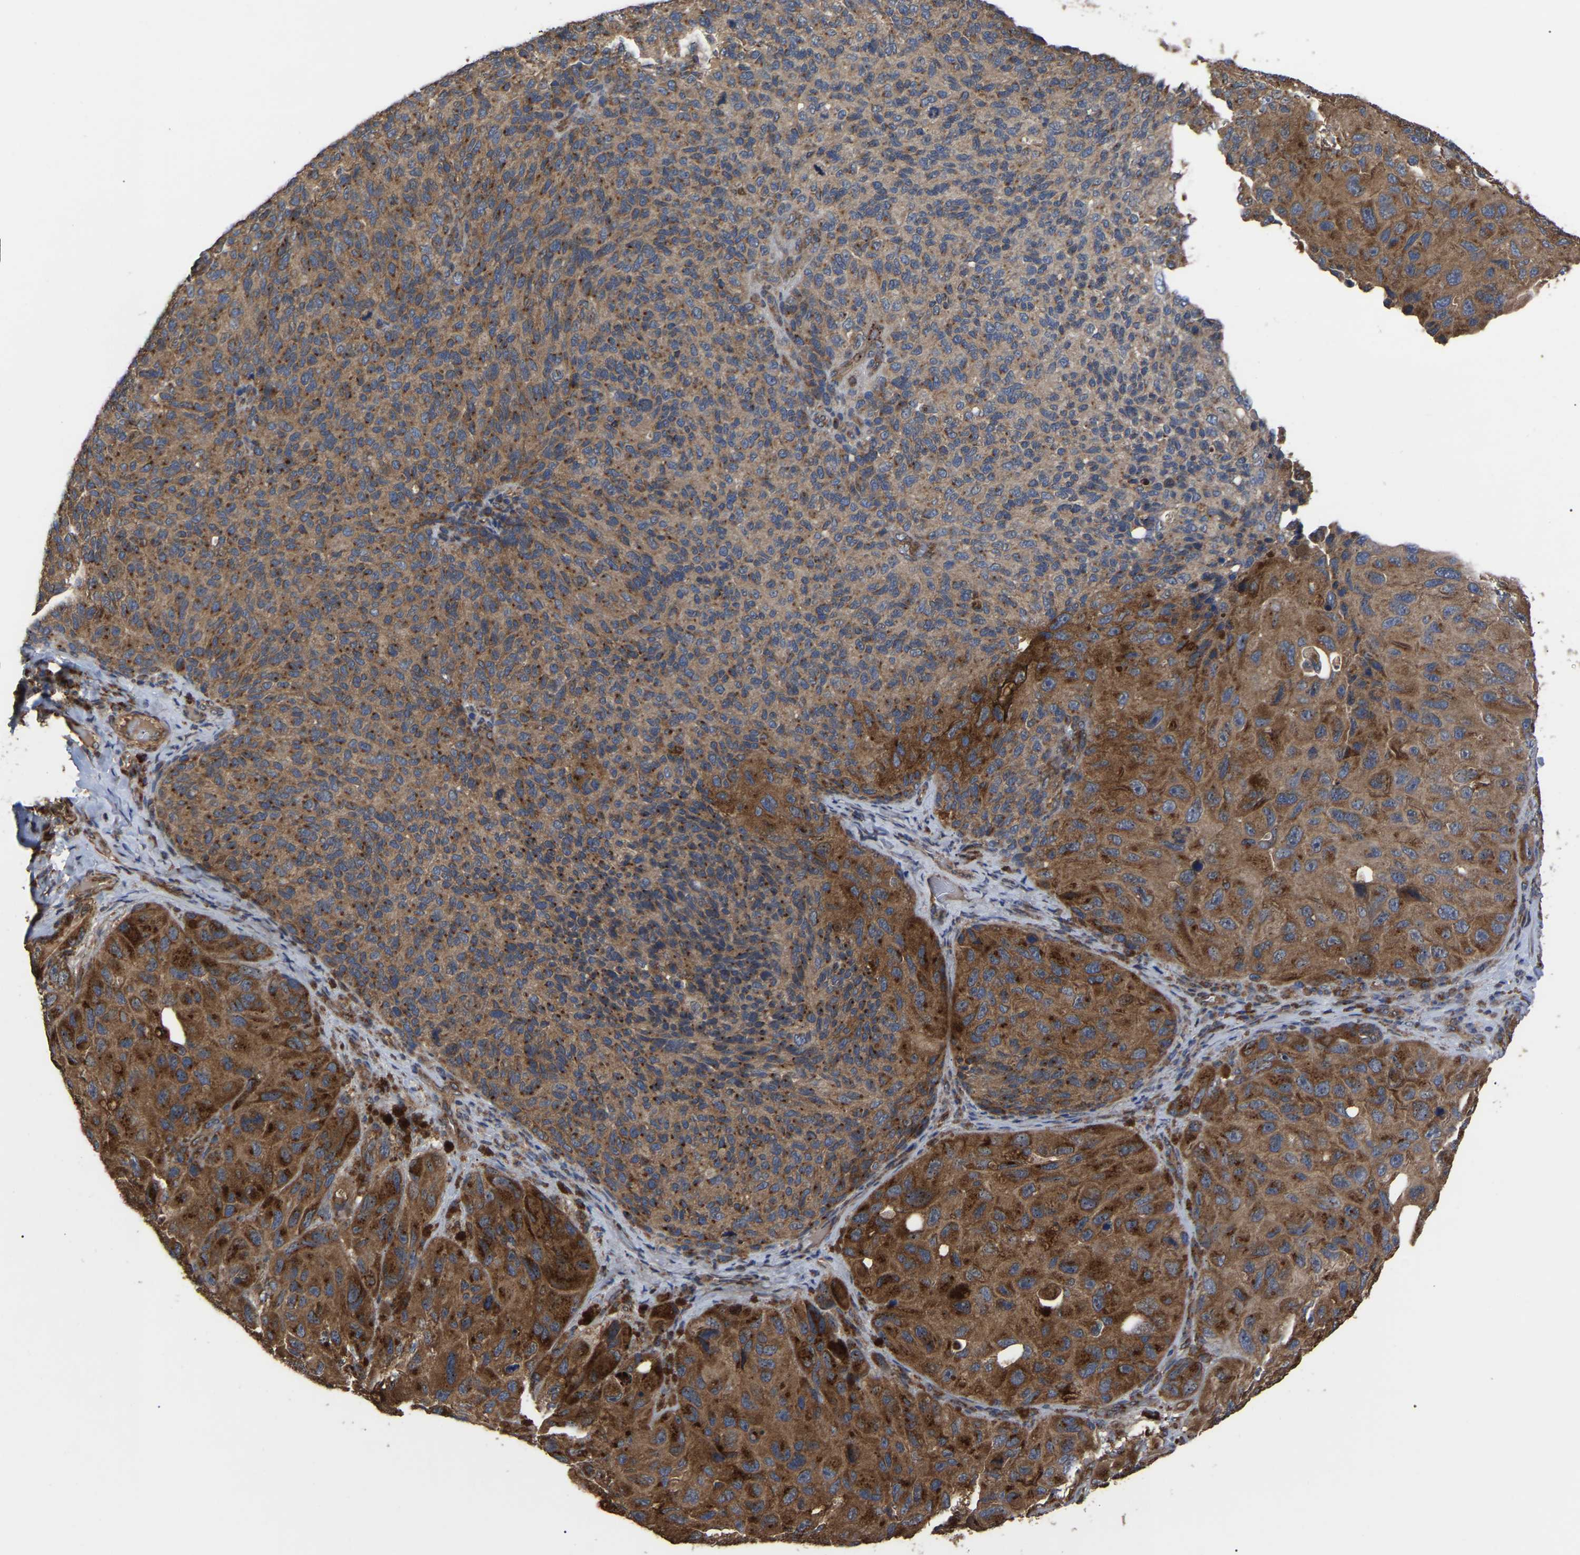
{"staining": {"intensity": "strong", "quantity": "25%-75%", "location": "cytoplasmic/membranous"}, "tissue": "melanoma", "cell_type": "Tumor cells", "image_type": "cancer", "snomed": [{"axis": "morphology", "description": "Malignant melanoma, NOS"}, {"axis": "topography", "description": "Skin"}], "caption": "IHC of melanoma demonstrates high levels of strong cytoplasmic/membranous staining in approximately 25%-75% of tumor cells.", "gene": "GCC1", "patient": {"sex": "female", "age": 73}}